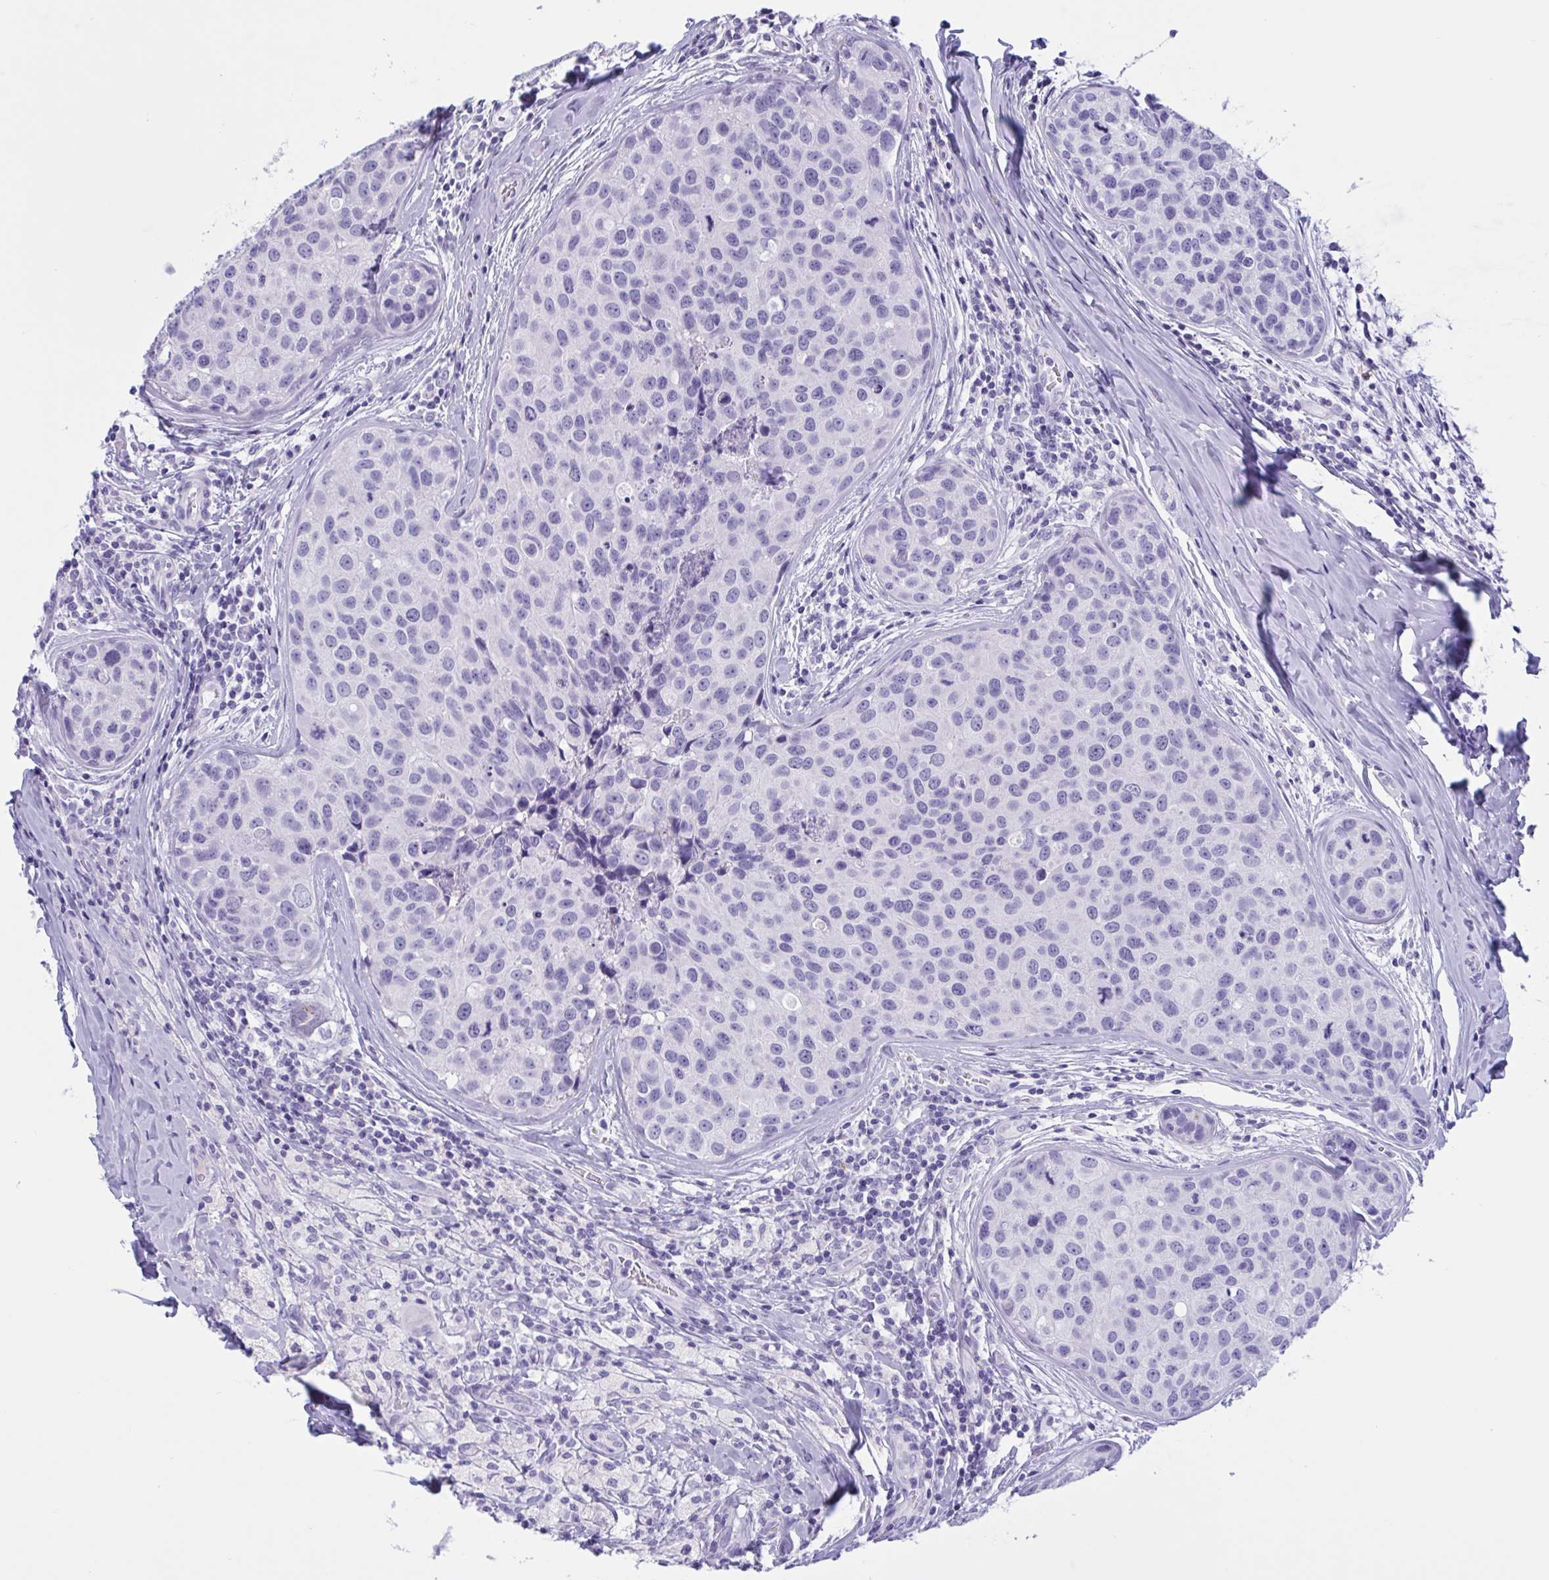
{"staining": {"intensity": "negative", "quantity": "none", "location": "none"}, "tissue": "breast cancer", "cell_type": "Tumor cells", "image_type": "cancer", "snomed": [{"axis": "morphology", "description": "Duct carcinoma"}, {"axis": "topography", "description": "Breast"}], "caption": "The micrograph demonstrates no significant staining in tumor cells of invasive ductal carcinoma (breast).", "gene": "OXLD1", "patient": {"sex": "female", "age": 24}}